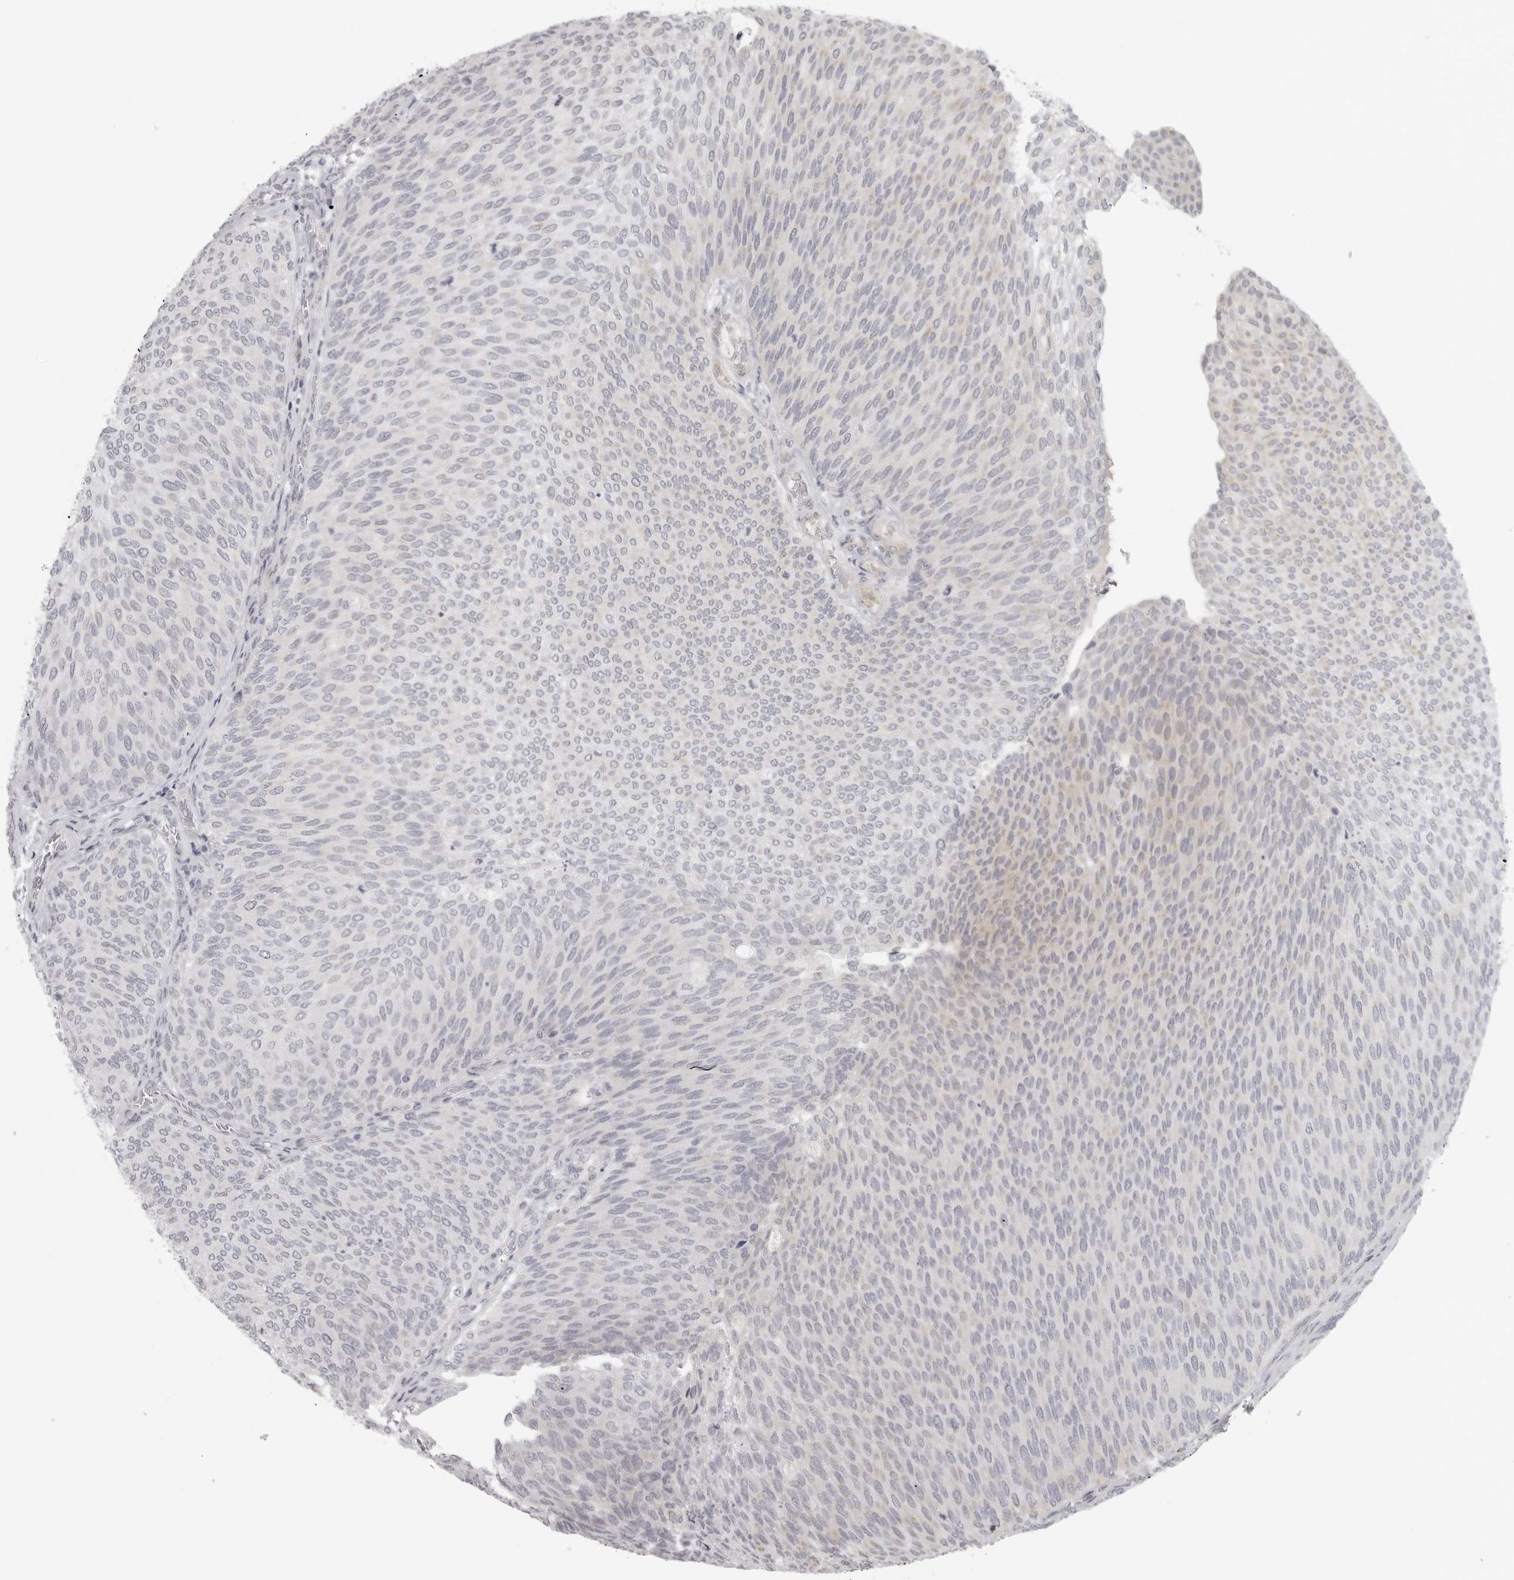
{"staining": {"intensity": "negative", "quantity": "none", "location": "none"}, "tissue": "urothelial cancer", "cell_type": "Tumor cells", "image_type": "cancer", "snomed": [{"axis": "morphology", "description": "Urothelial carcinoma, Low grade"}, {"axis": "topography", "description": "Urinary bladder"}], "caption": "IHC photomicrograph of human urothelial cancer stained for a protein (brown), which shows no expression in tumor cells. (Immunohistochemistry (ihc), brightfield microscopy, high magnification).", "gene": "MAP7D1", "patient": {"sex": "female", "age": 79}}